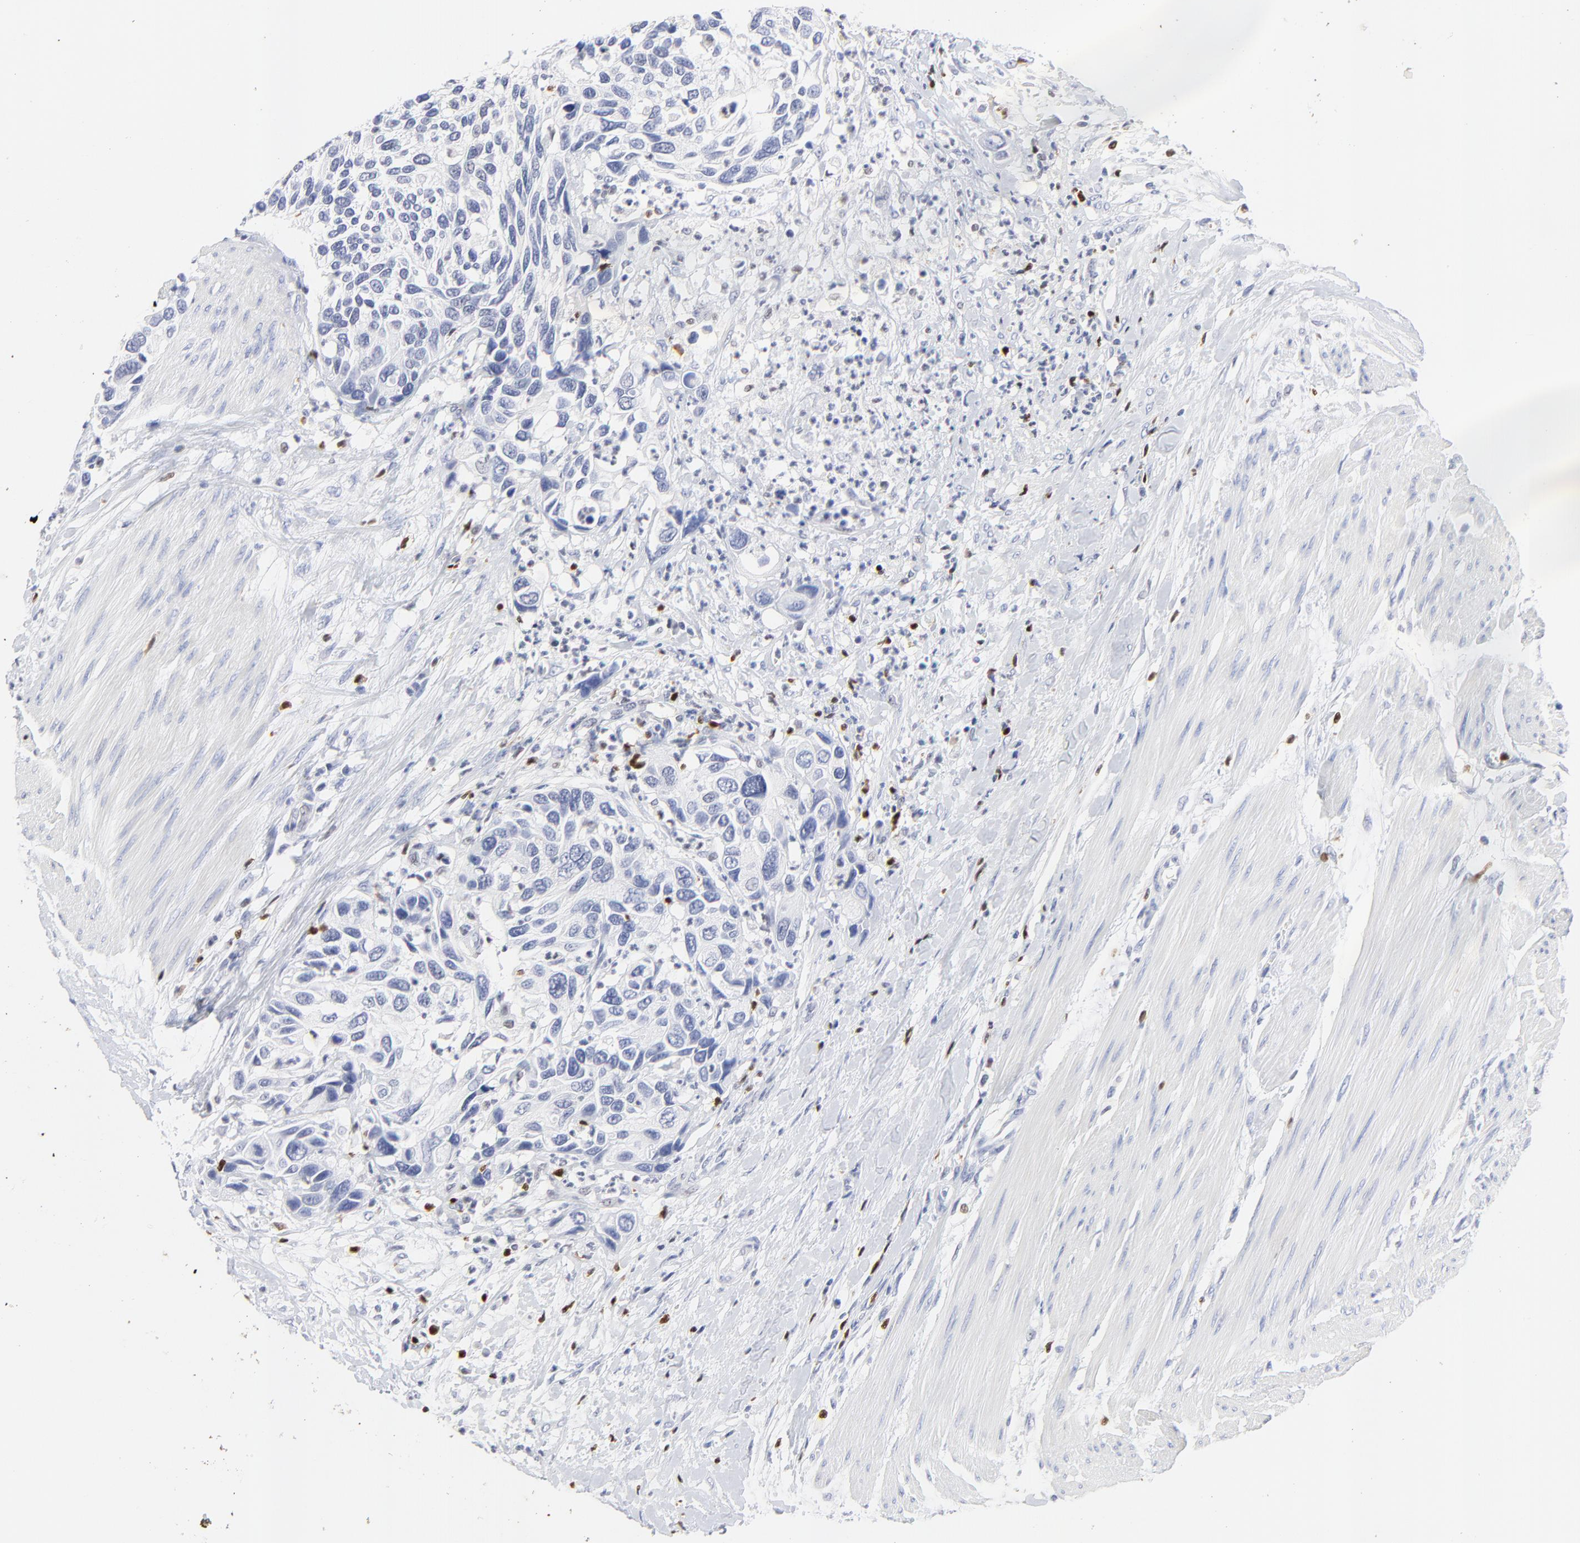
{"staining": {"intensity": "negative", "quantity": "none", "location": "none"}, "tissue": "urothelial cancer", "cell_type": "Tumor cells", "image_type": "cancer", "snomed": [{"axis": "morphology", "description": "Urothelial carcinoma, High grade"}, {"axis": "topography", "description": "Urinary bladder"}], "caption": "A histopathology image of human urothelial carcinoma (high-grade) is negative for staining in tumor cells.", "gene": "ZAP70", "patient": {"sex": "male", "age": 66}}